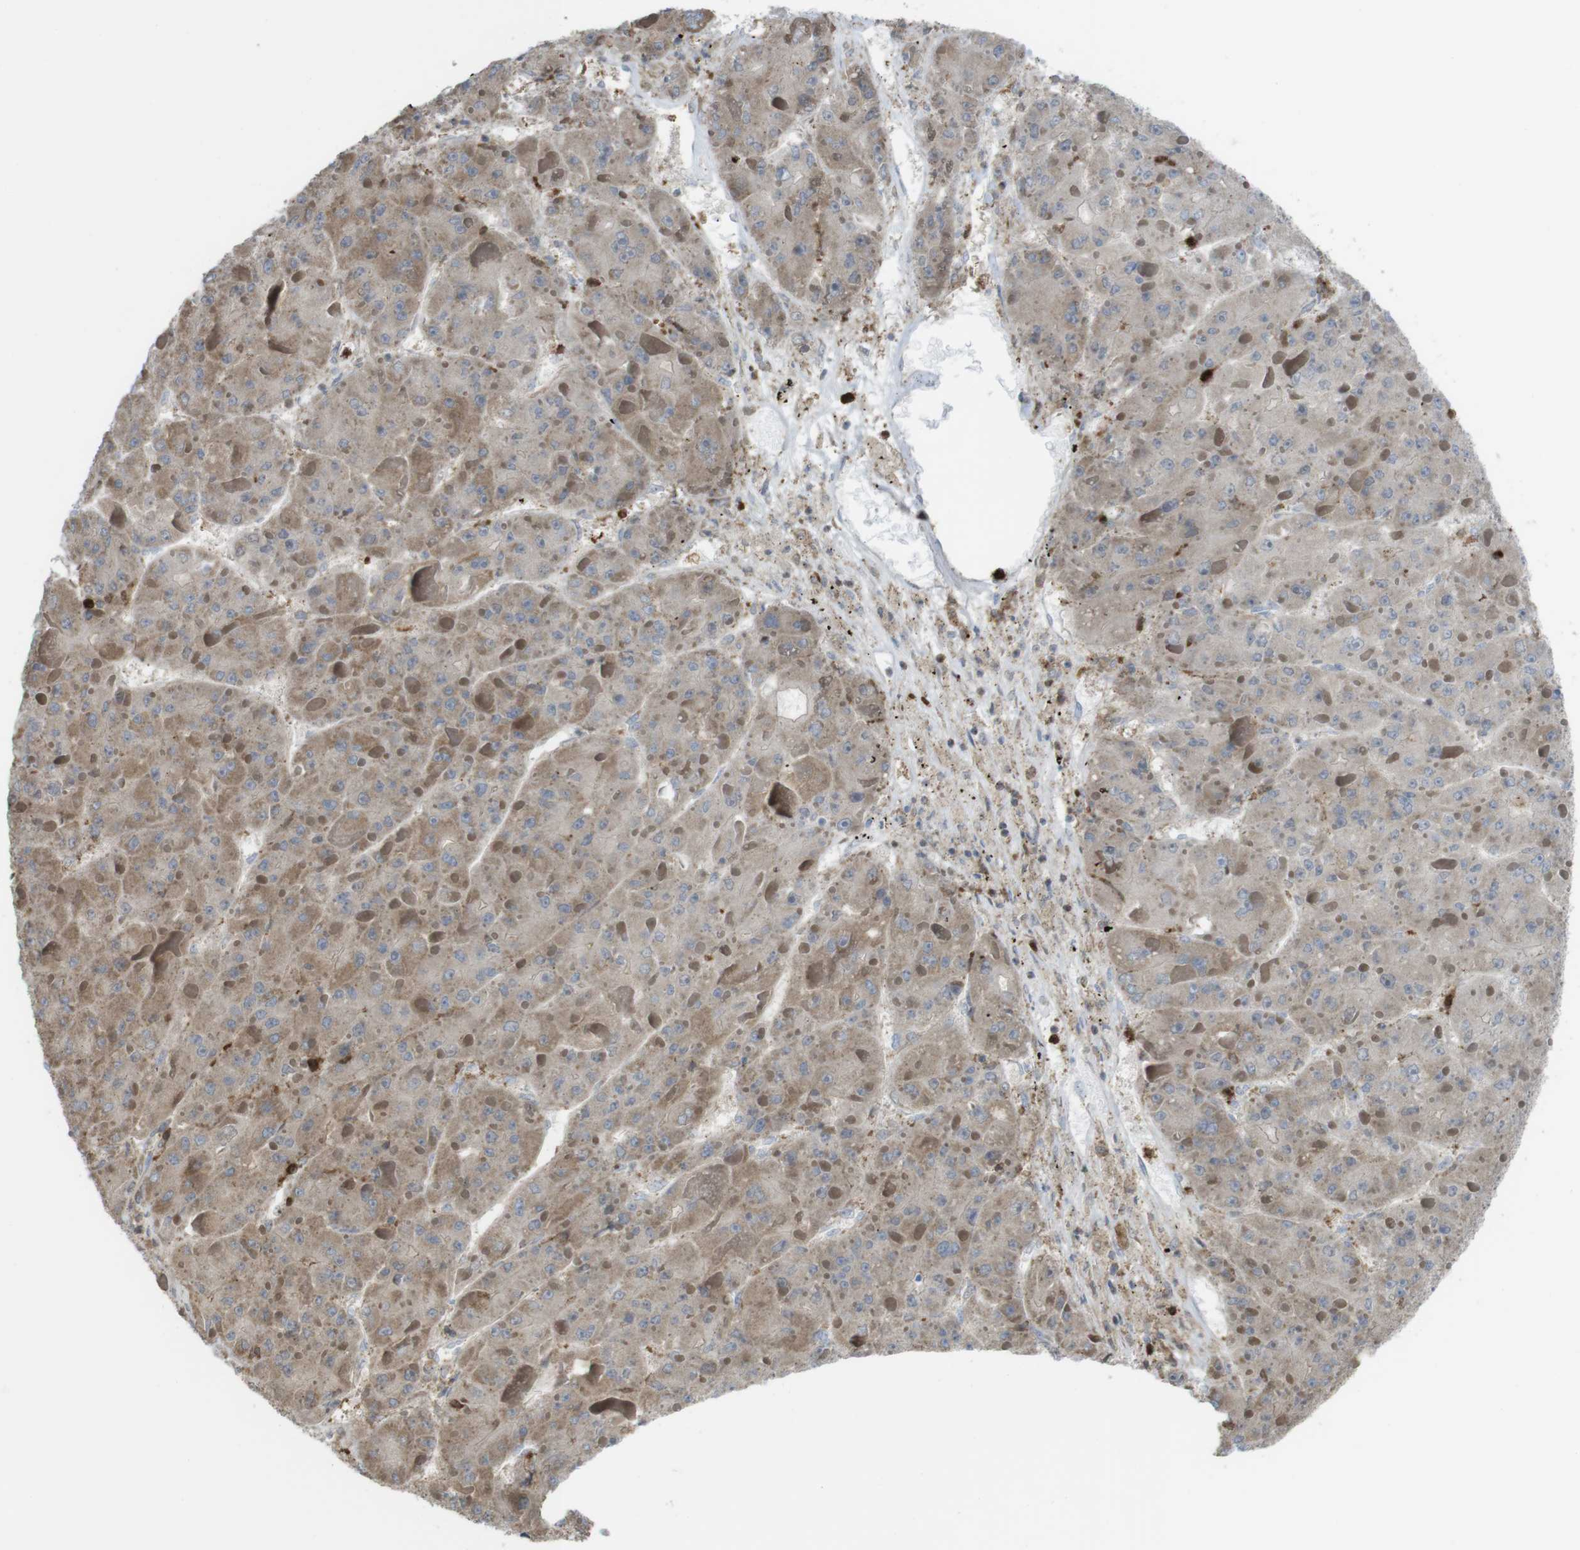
{"staining": {"intensity": "weak", "quantity": ">75%", "location": "cytoplasmic/membranous"}, "tissue": "liver cancer", "cell_type": "Tumor cells", "image_type": "cancer", "snomed": [{"axis": "morphology", "description": "Carcinoma, Hepatocellular, NOS"}, {"axis": "topography", "description": "Liver"}], "caption": "Hepatocellular carcinoma (liver) stained with immunohistochemistry (IHC) exhibits weak cytoplasmic/membranous staining in about >75% of tumor cells. (brown staining indicates protein expression, while blue staining denotes nuclei).", "gene": "PRKCD", "patient": {"sex": "female", "age": 73}}